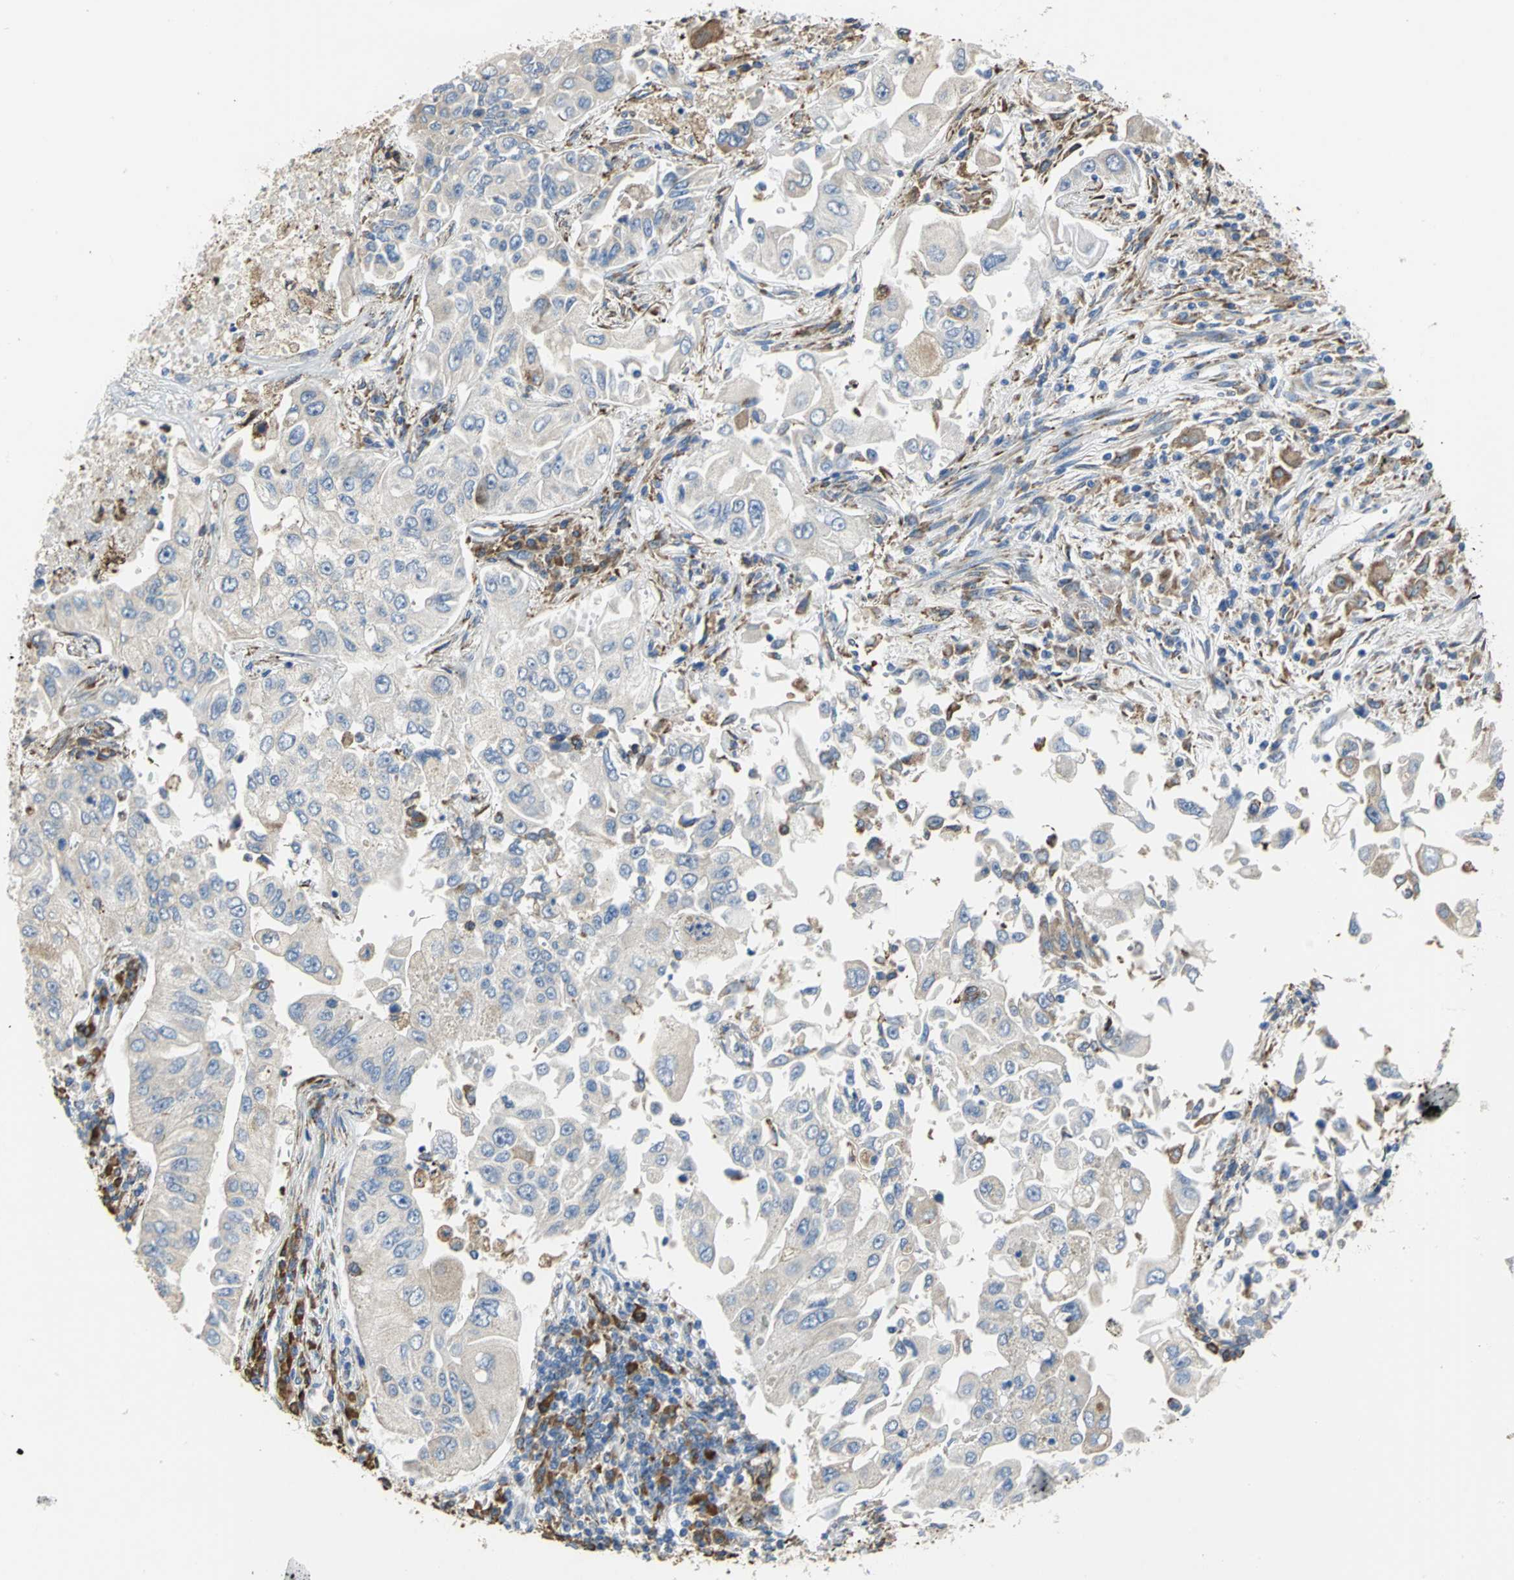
{"staining": {"intensity": "weak", "quantity": "25%-75%", "location": "cytoplasmic/membranous"}, "tissue": "lung cancer", "cell_type": "Tumor cells", "image_type": "cancer", "snomed": [{"axis": "morphology", "description": "Adenocarcinoma, NOS"}, {"axis": "topography", "description": "Lung"}], "caption": "Immunohistochemical staining of human adenocarcinoma (lung) displays low levels of weak cytoplasmic/membranous staining in approximately 25%-75% of tumor cells. Nuclei are stained in blue.", "gene": "SDF2L1", "patient": {"sex": "male", "age": 84}}